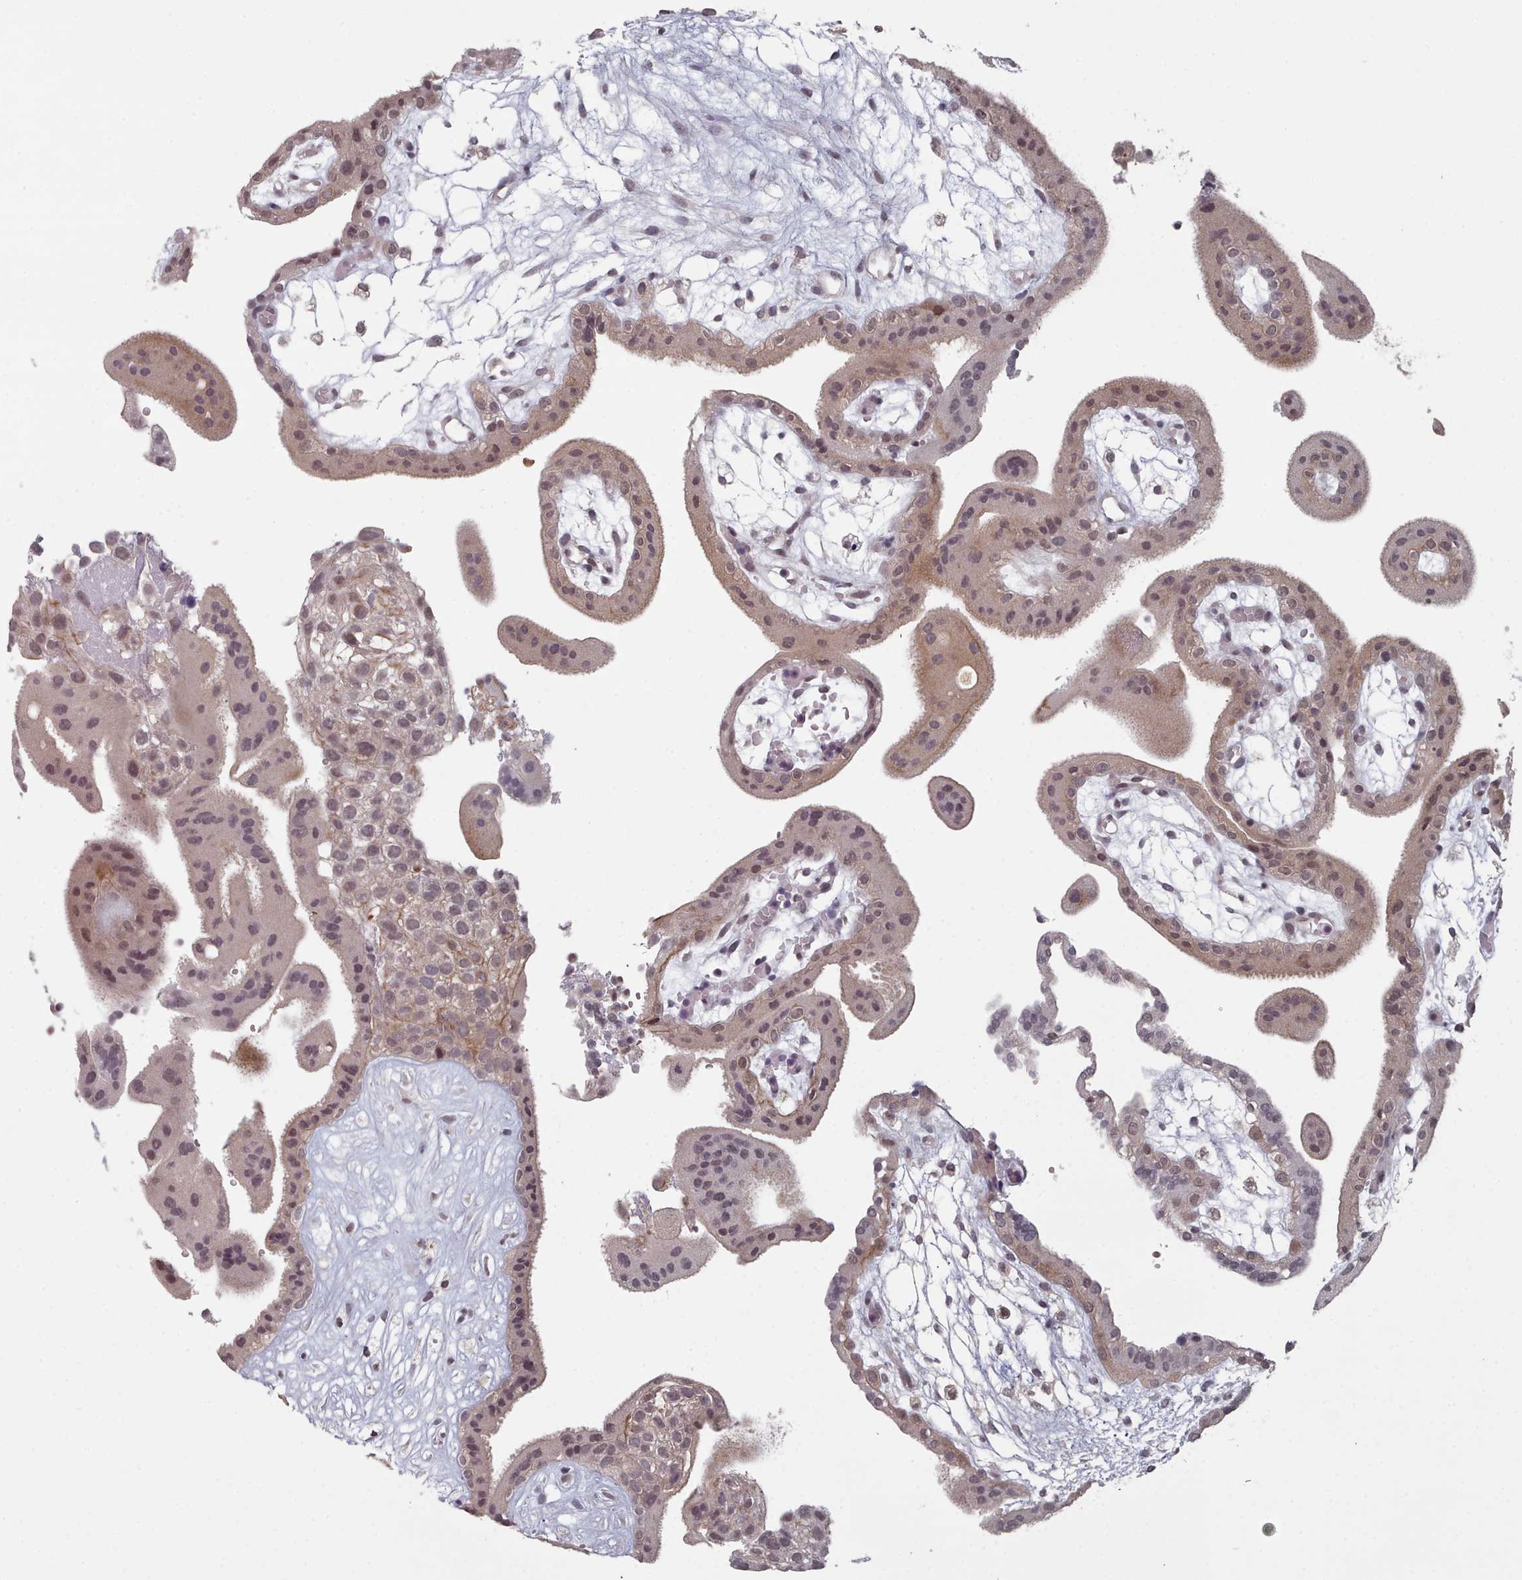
{"staining": {"intensity": "weak", "quantity": "25%-75%", "location": "nuclear"}, "tissue": "placenta", "cell_type": "Trophoblastic cells", "image_type": "normal", "snomed": [{"axis": "morphology", "description": "Normal tissue, NOS"}, {"axis": "topography", "description": "Placenta"}], "caption": "Placenta stained with IHC shows weak nuclear positivity in approximately 25%-75% of trophoblastic cells.", "gene": "HYAL3", "patient": {"sex": "female", "age": 18}}